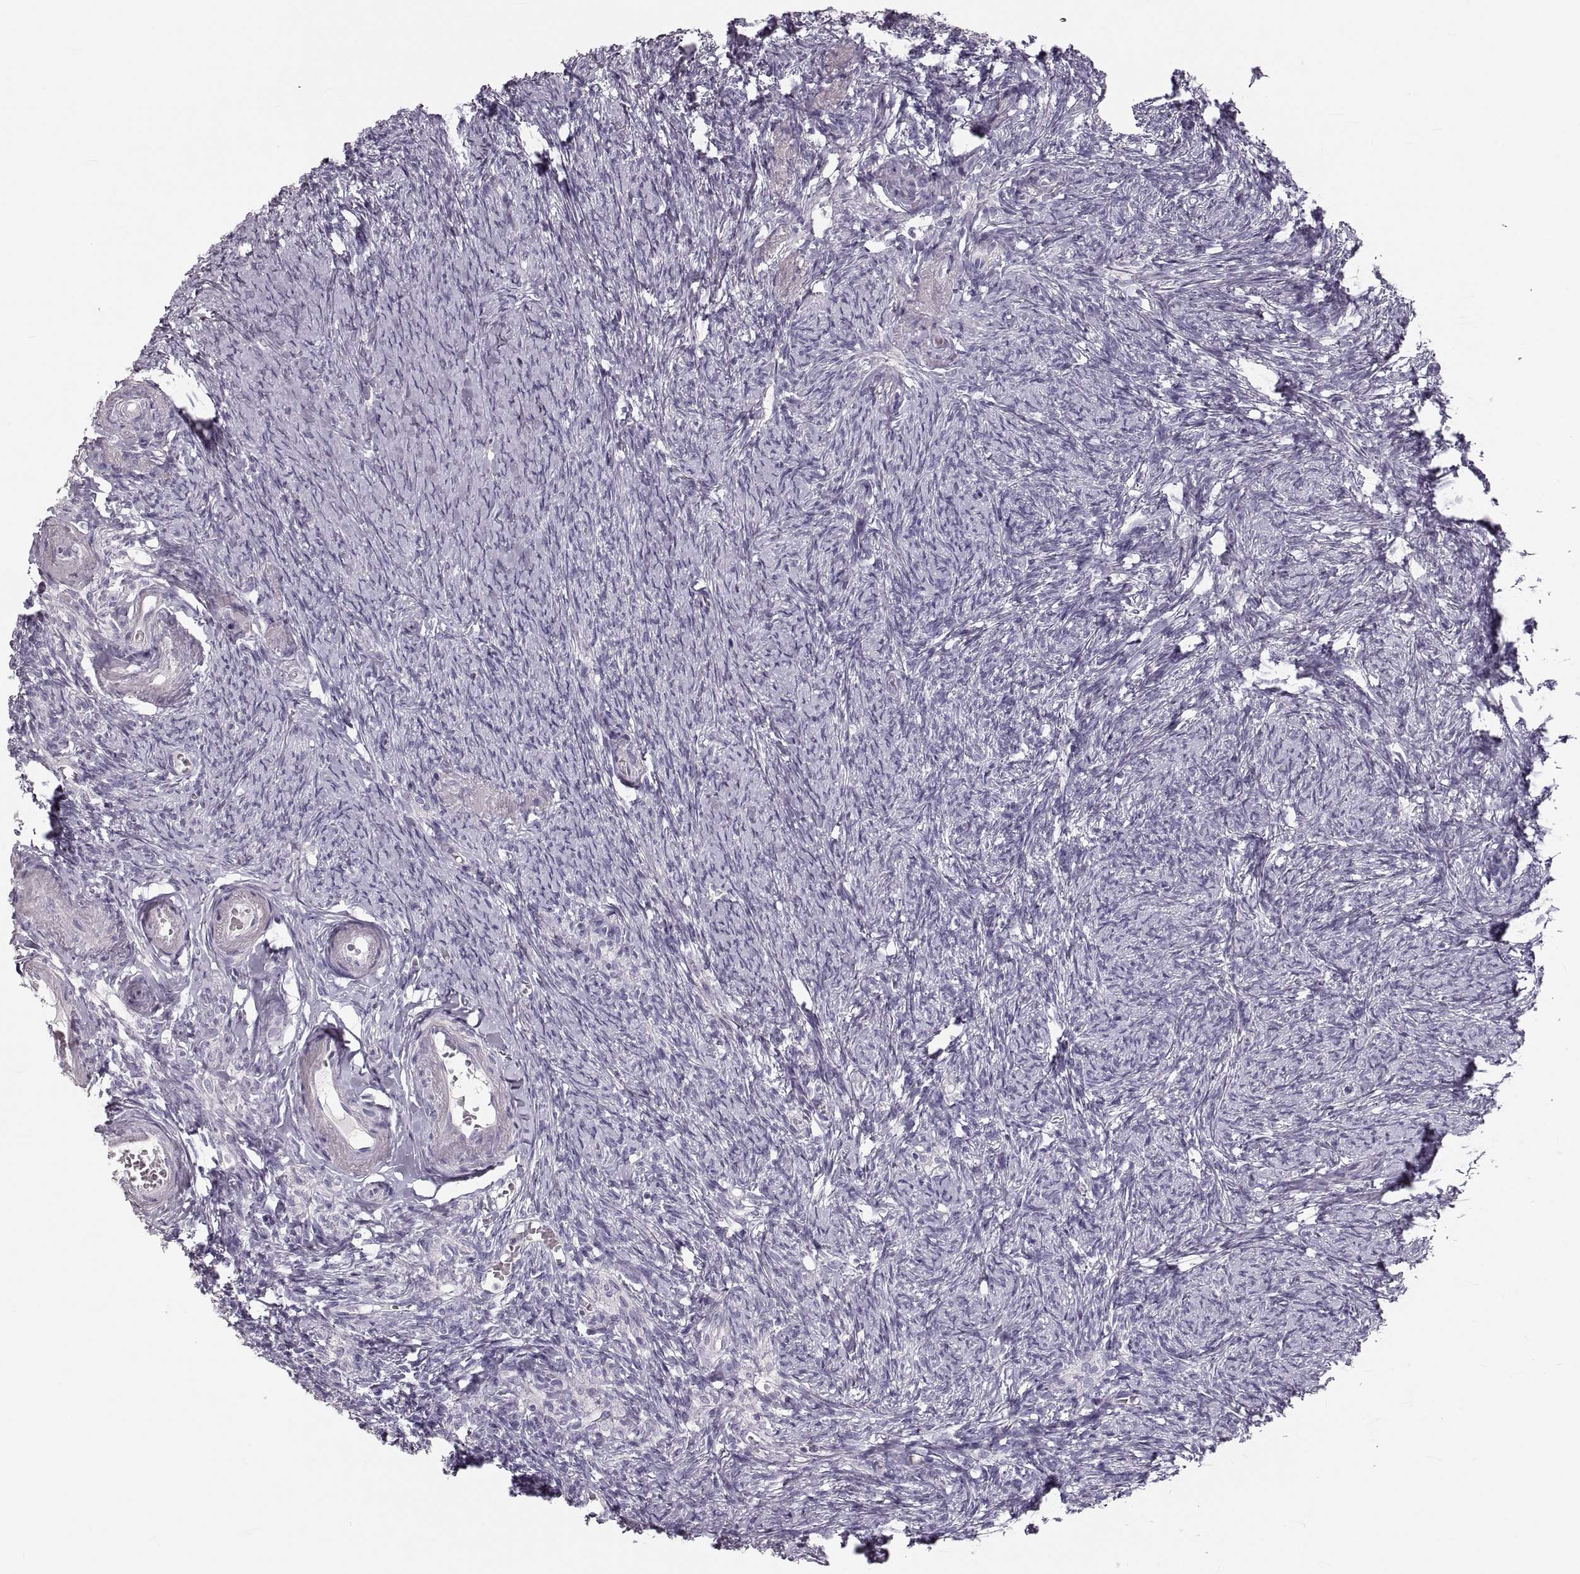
{"staining": {"intensity": "negative", "quantity": "none", "location": "none"}, "tissue": "ovary", "cell_type": "Ovarian stroma cells", "image_type": "normal", "snomed": [{"axis": "morphology", "description": "Normal tissue, NOS"}, {"axis": "topography", "description": "Ovary"}], "caption": "This histopathology image is of unremarkable ovary stained with immunohistochemistry to label a protein in brown with the nuclei are counter-stained blue. There is no expression in ovarian stroma cells. Brightfield microscopy of immunohistochemistry (IHC) stained with DAB (3,3'-diaminobenzidine) (brown) and hematoxylin (blue), captured at high magnification.", "gene": "RUNDC3A", "patient": {"sex": "female", "age": 72}}